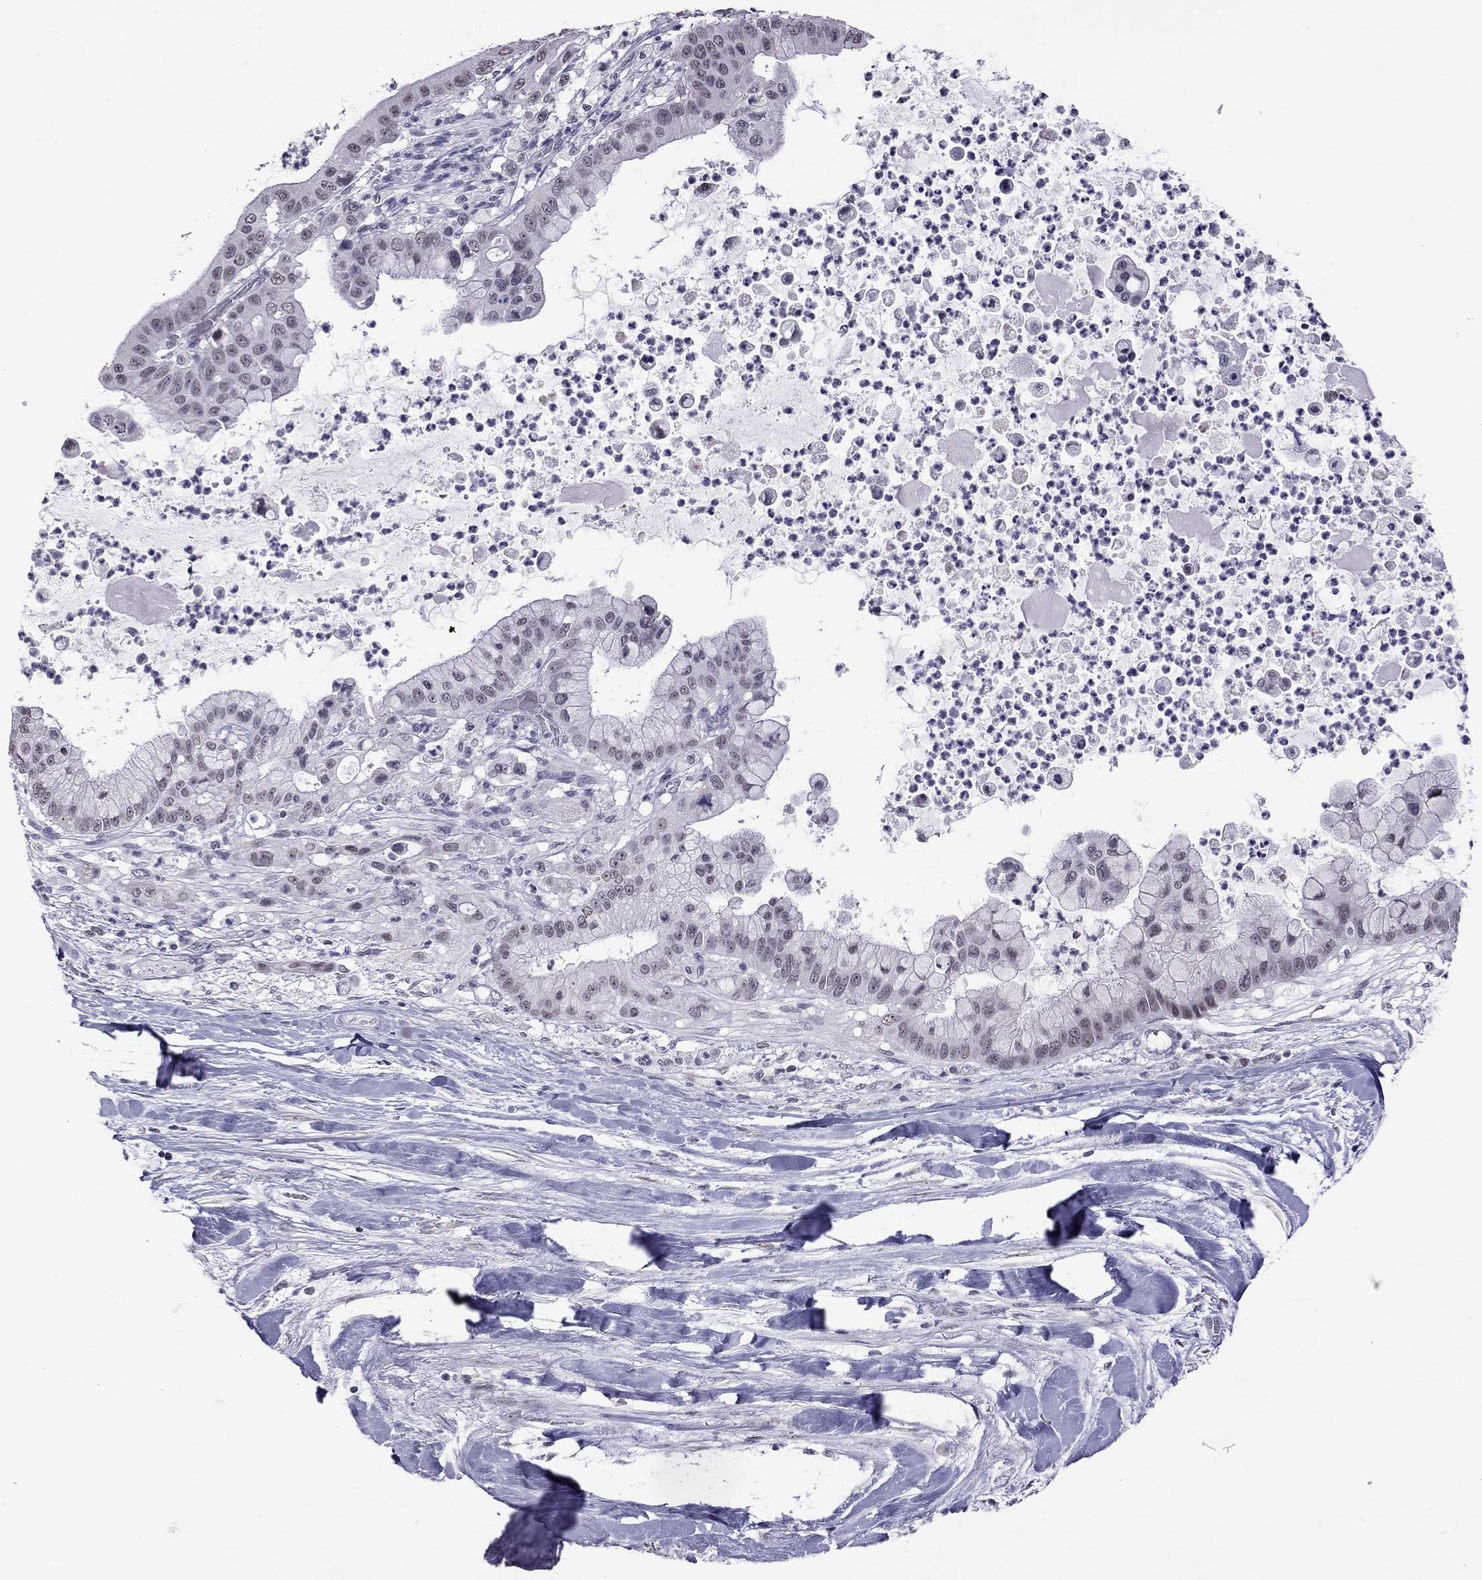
{"staining": {"intensity": "negative", "quantity": "none", "location": "none"}, "tissue": "liver cancer", "cell_type": "Tumor cells", "image_type": "cancer", "snomed": [{"axis": "morphology", "description": "Cholangiocarcinoma"}, {"axis": "topography", "description": "Liver"}], "caption": "Liver cholangiocarcinoma stained for a protein using IHC reveals no positivity tumor cells.", "gene": "PPP1R3A", "patient": {"sex": "female", "age": 54}}